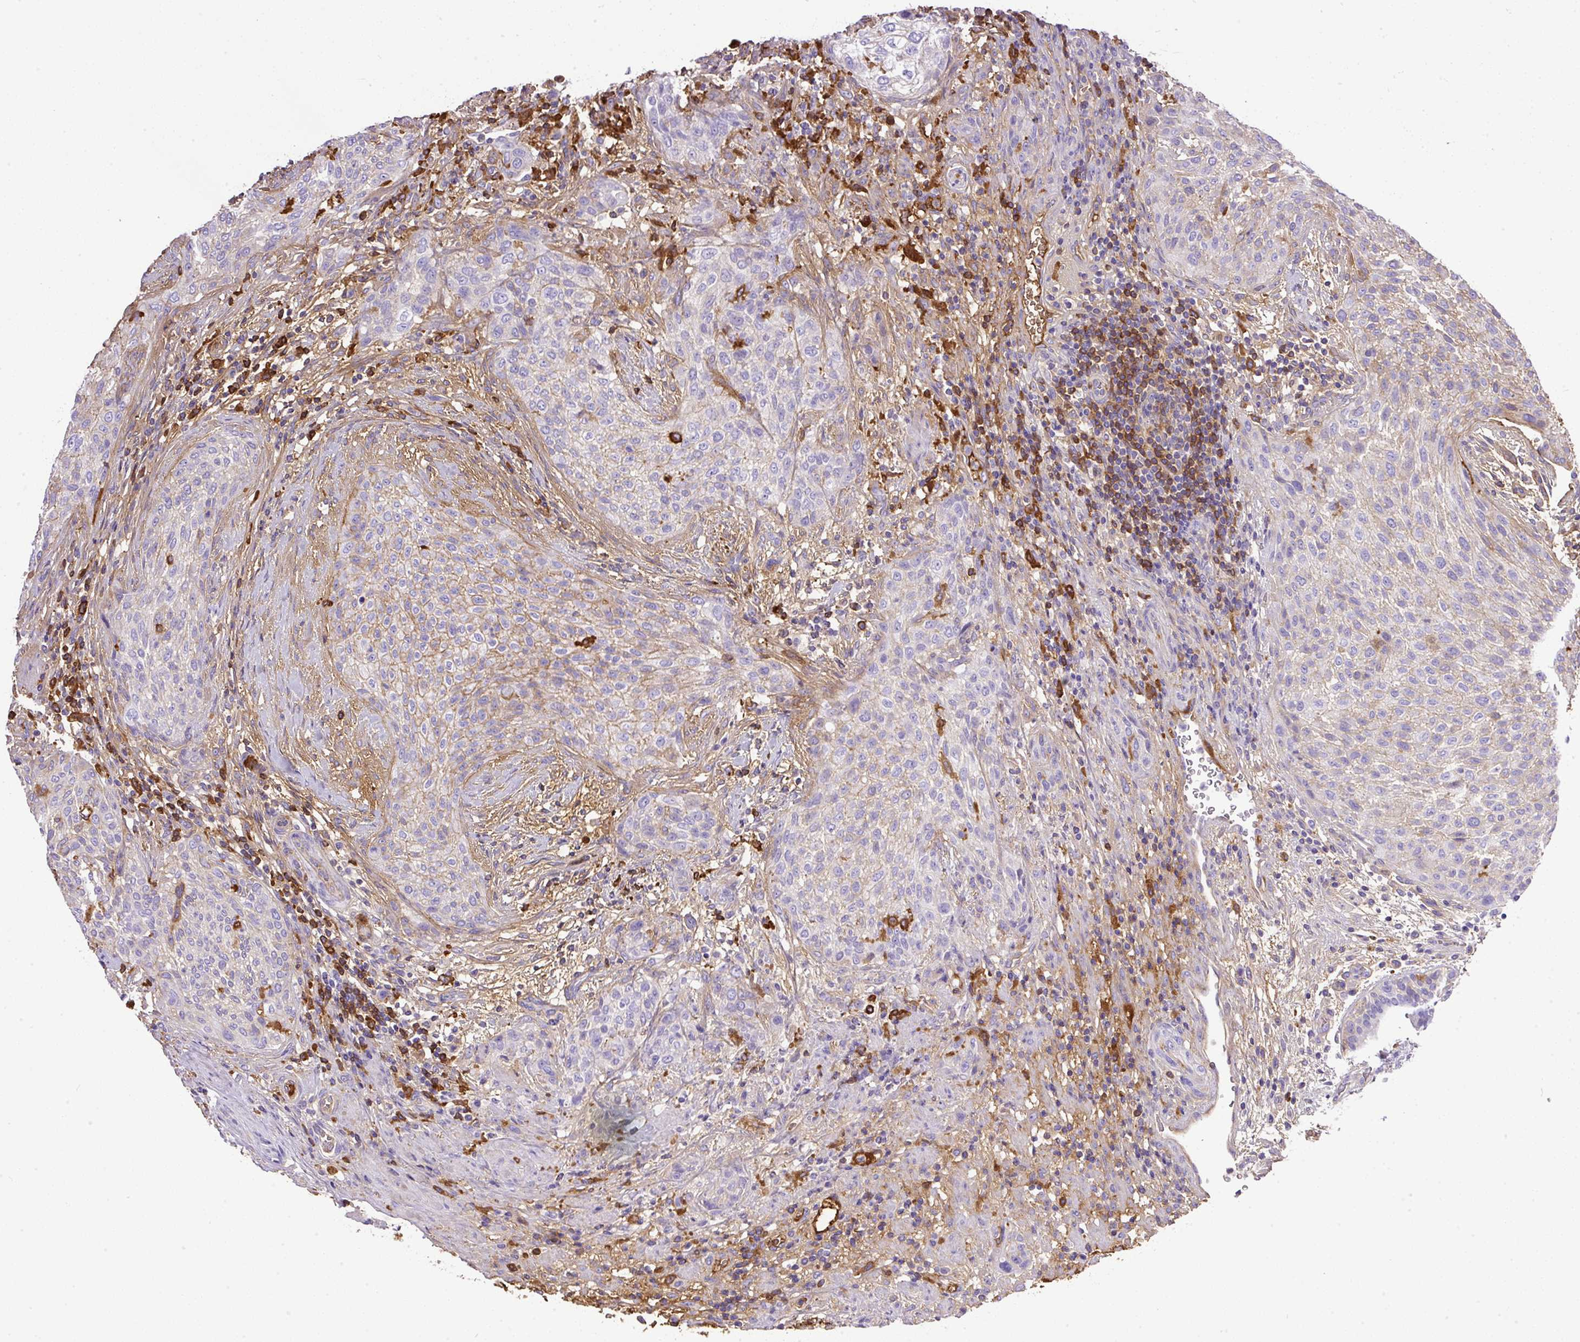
{"staining": {"intensity": "weak", "quantity": "<25%", "location": "cytoplasmic/membranous"}, "tissue": "urothelial cancer", "cell_type": "Tumor cells", "image_type": "cancer", "snomed": [{"axis": "morphology", "description": "Urothelial carcinoma, High grade"}, {"axis": "topography", "description": "Urinary bladder"}], "caption": "Histopathology image shows no significant protein expression in tumor cells of urothelial cancer.", "gene": "CLEC3B", "patient": {"sex": "male", "age": 35}}